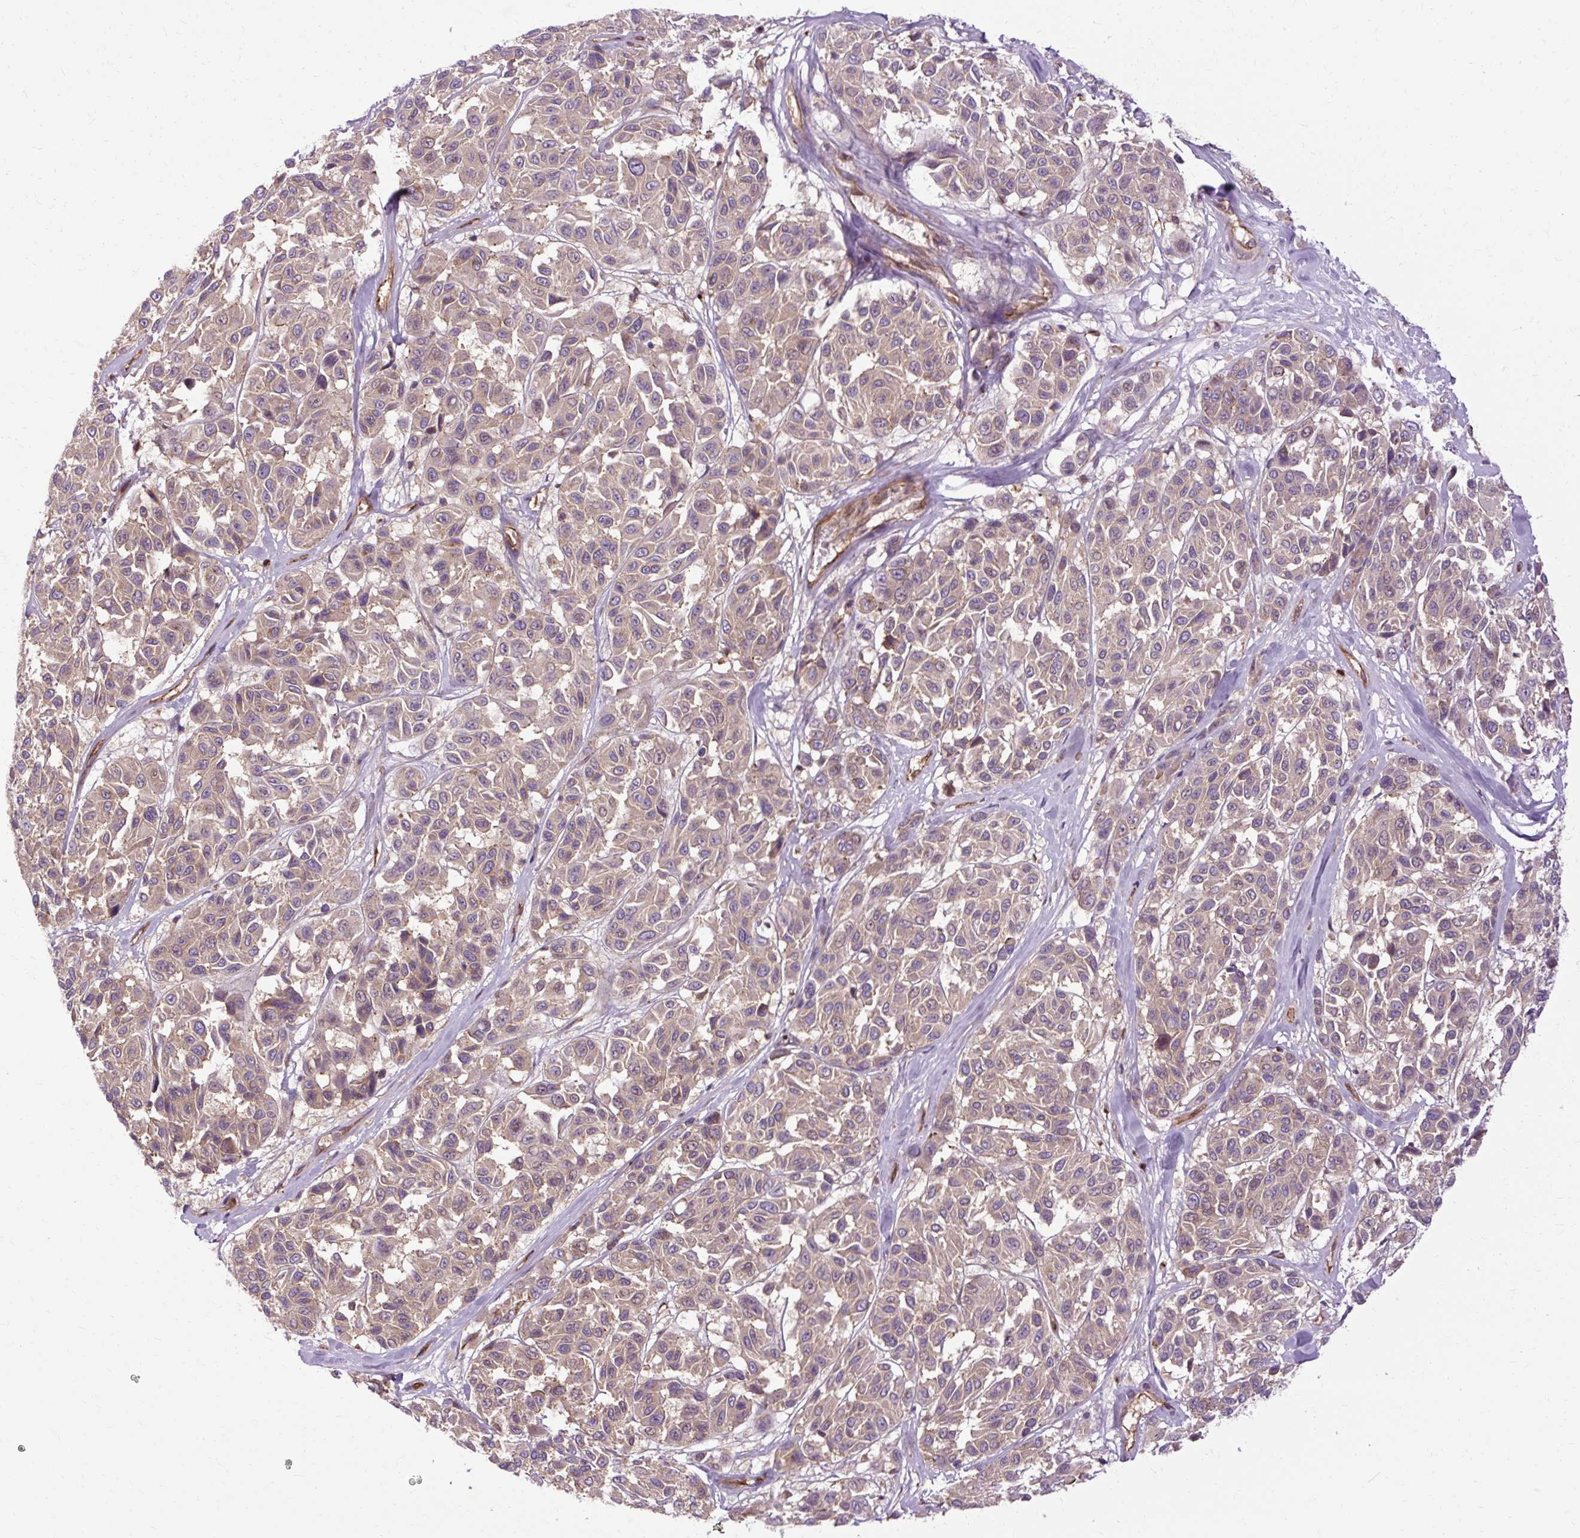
{"staining": {"intensity": "moderate", "quantity": "<25%", "location": "cytoplasmic/membranous"}, "tissue": "melanoma", "cell_type": "Tumor cells", "image_type": "cancer", "snomed": [{"axis": "morphology", "description": "Malignant melanoma, NOS"}, {"axis": "topography", "description": "Skin"}], "caption": "The histopathology image exhibits a brown stain indicating the presence of a protein in the cytoplasmic/membranous of tumor cells in melanoma.", "gene": "CCDC93", "patient": {"sex": "female", "age": 66}}